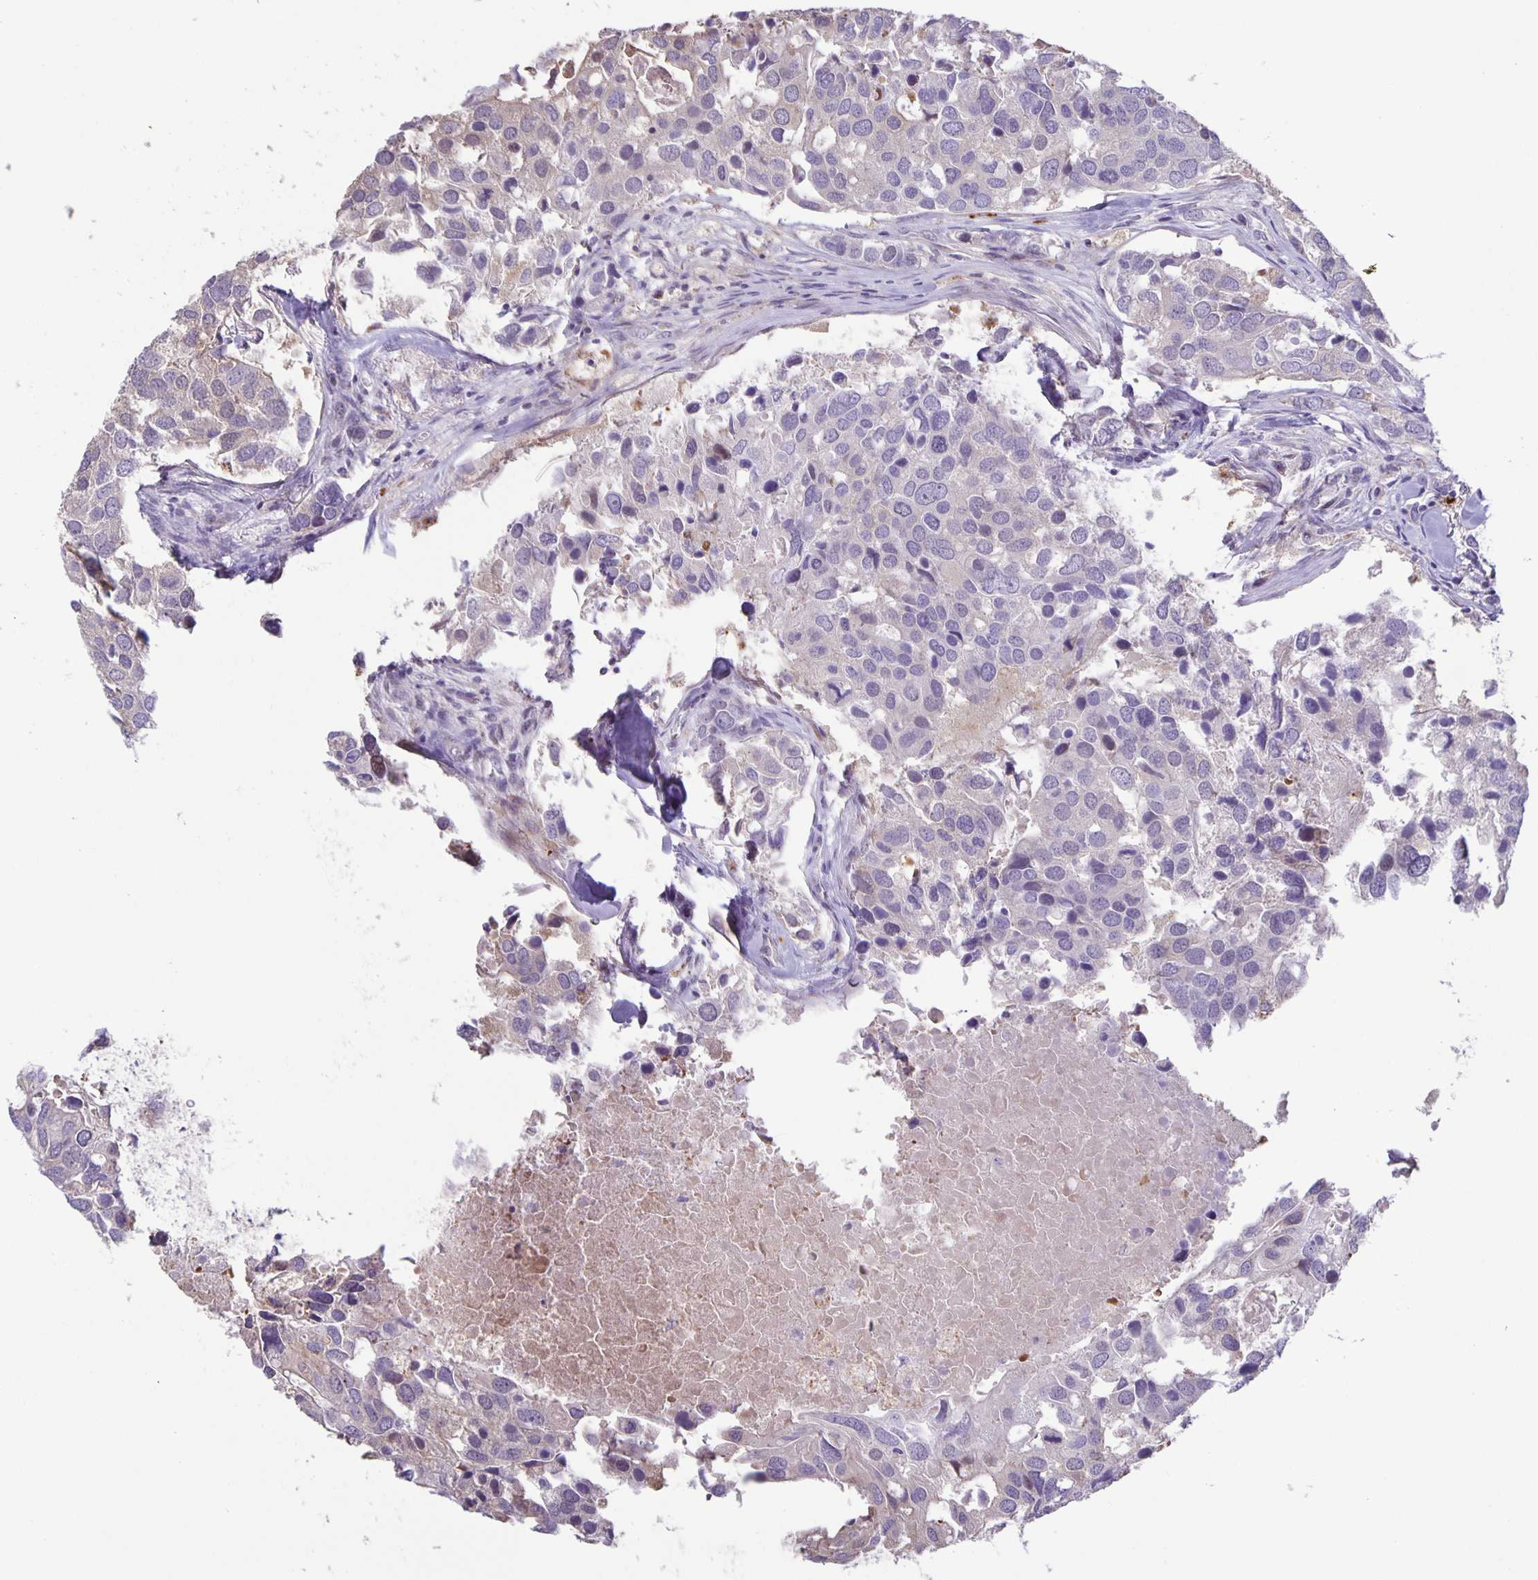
{"staining": {"intensity": "negative", "quantity": "none", "location": "none"}, "tissue": "breast cancer", "cell_type": "Tumor cells", "image_type": "cancer", "snomed": [{"axis": "morphology", "description": "Duct carcinoma"}, {"axis": "topography", "description": "Breast"}], "caption": "Immunohistochemistry image of human breast cancer (intraductal carcinoma) stained for a protein (brown), which reveals no positivity in tumor cells.", "gene": "MAPK12", "patient": {"sex": "female", "age": 83}}